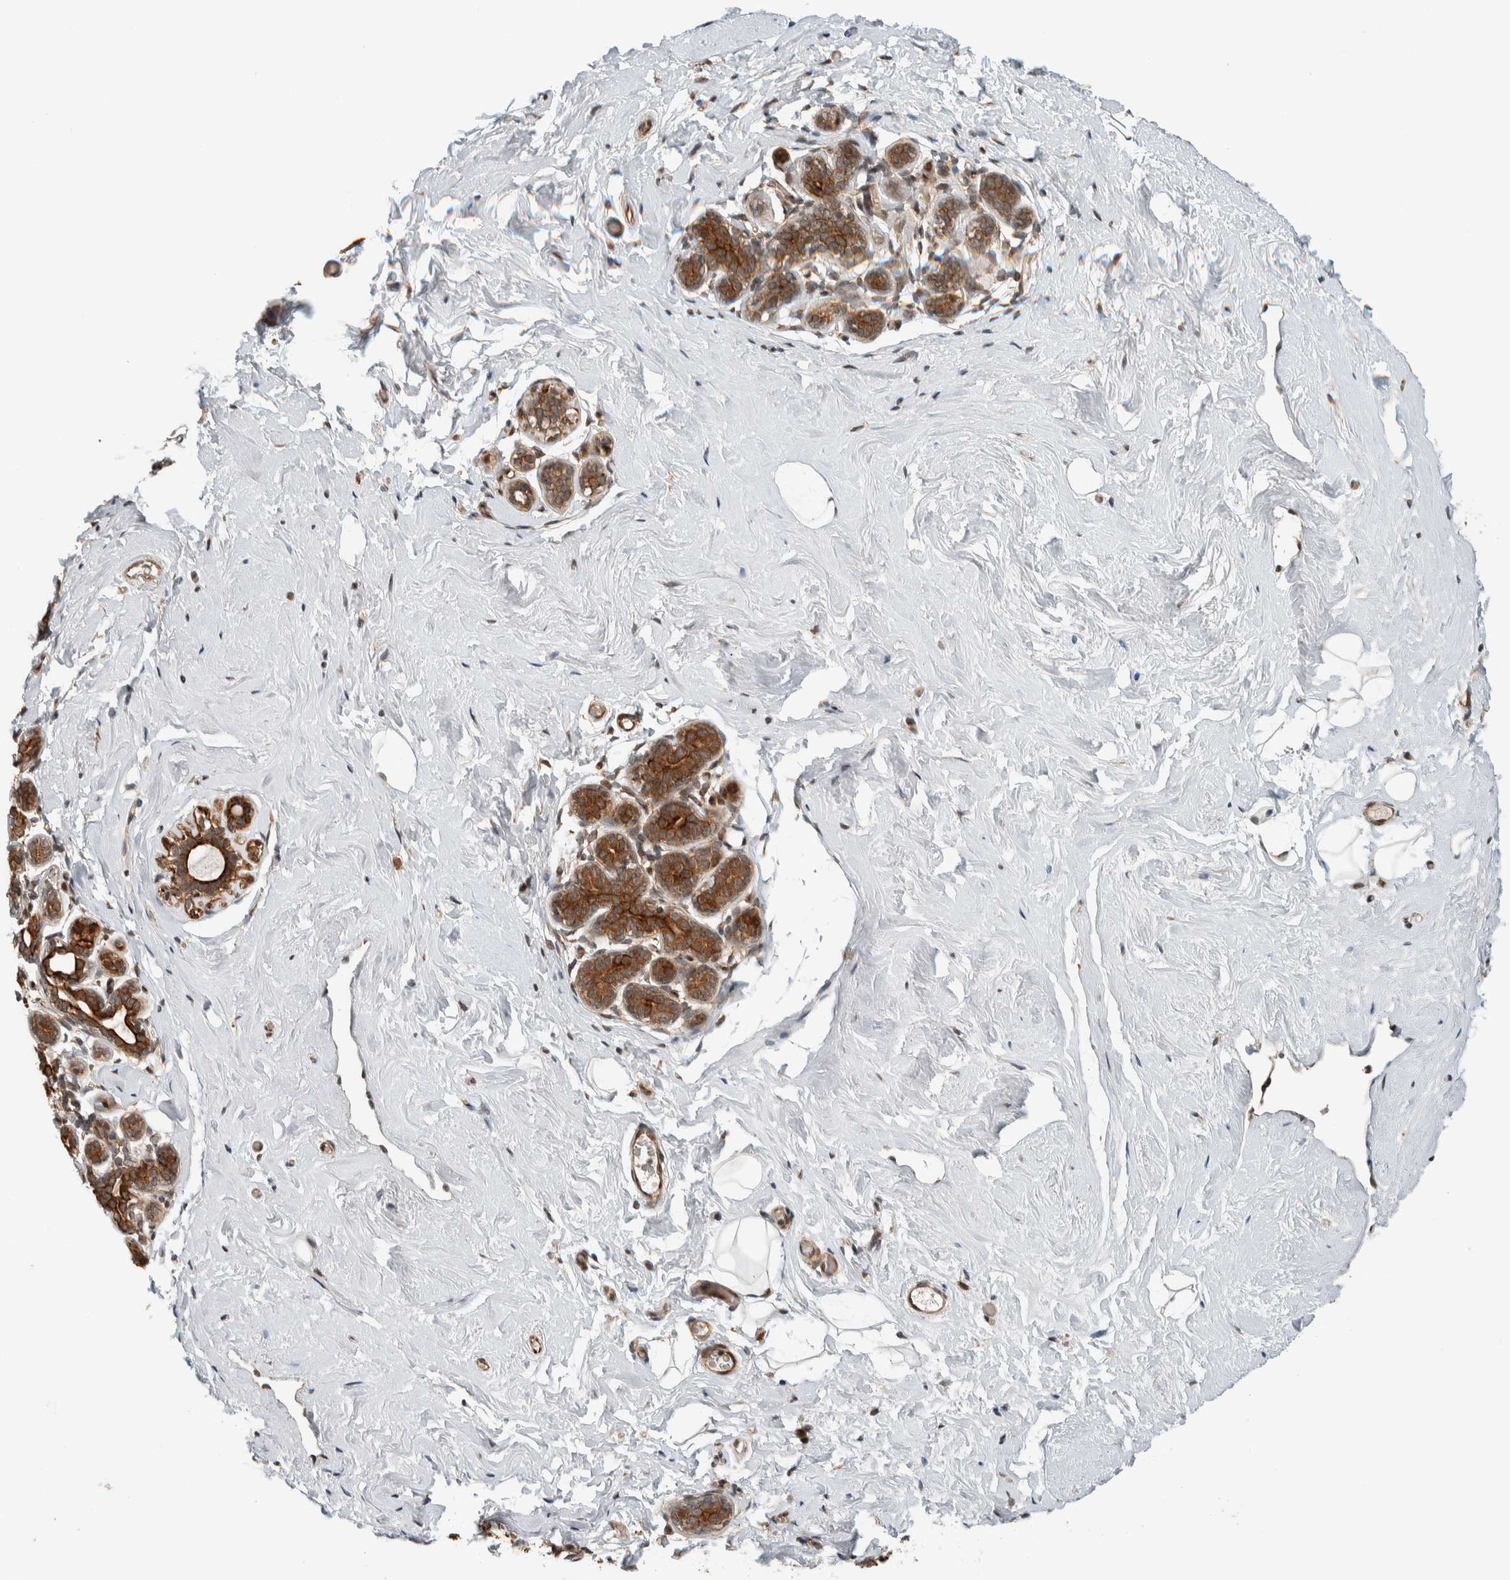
{"staining": {"intensity": "weak", "quantity": ">75%", "location": "cytoplasmic/membranous"}, "tissue": "breast", "cell_type": "Adipocytes", "image_type": "normal", "snomed": [{"axis": "morphology", "description": "Normal tissue, NOS"}, {"axis": "topography", "description": "Breast"}], "caption": "A low amount of weak cytoplasmic/membranous expression is seen in approximately >75% of adipocytes in normal breast. (Brightfield microscopy of DAB IHC at high magnification).", "gene": "STXBP4", "patient": {"sex": "female", "age": 75}}